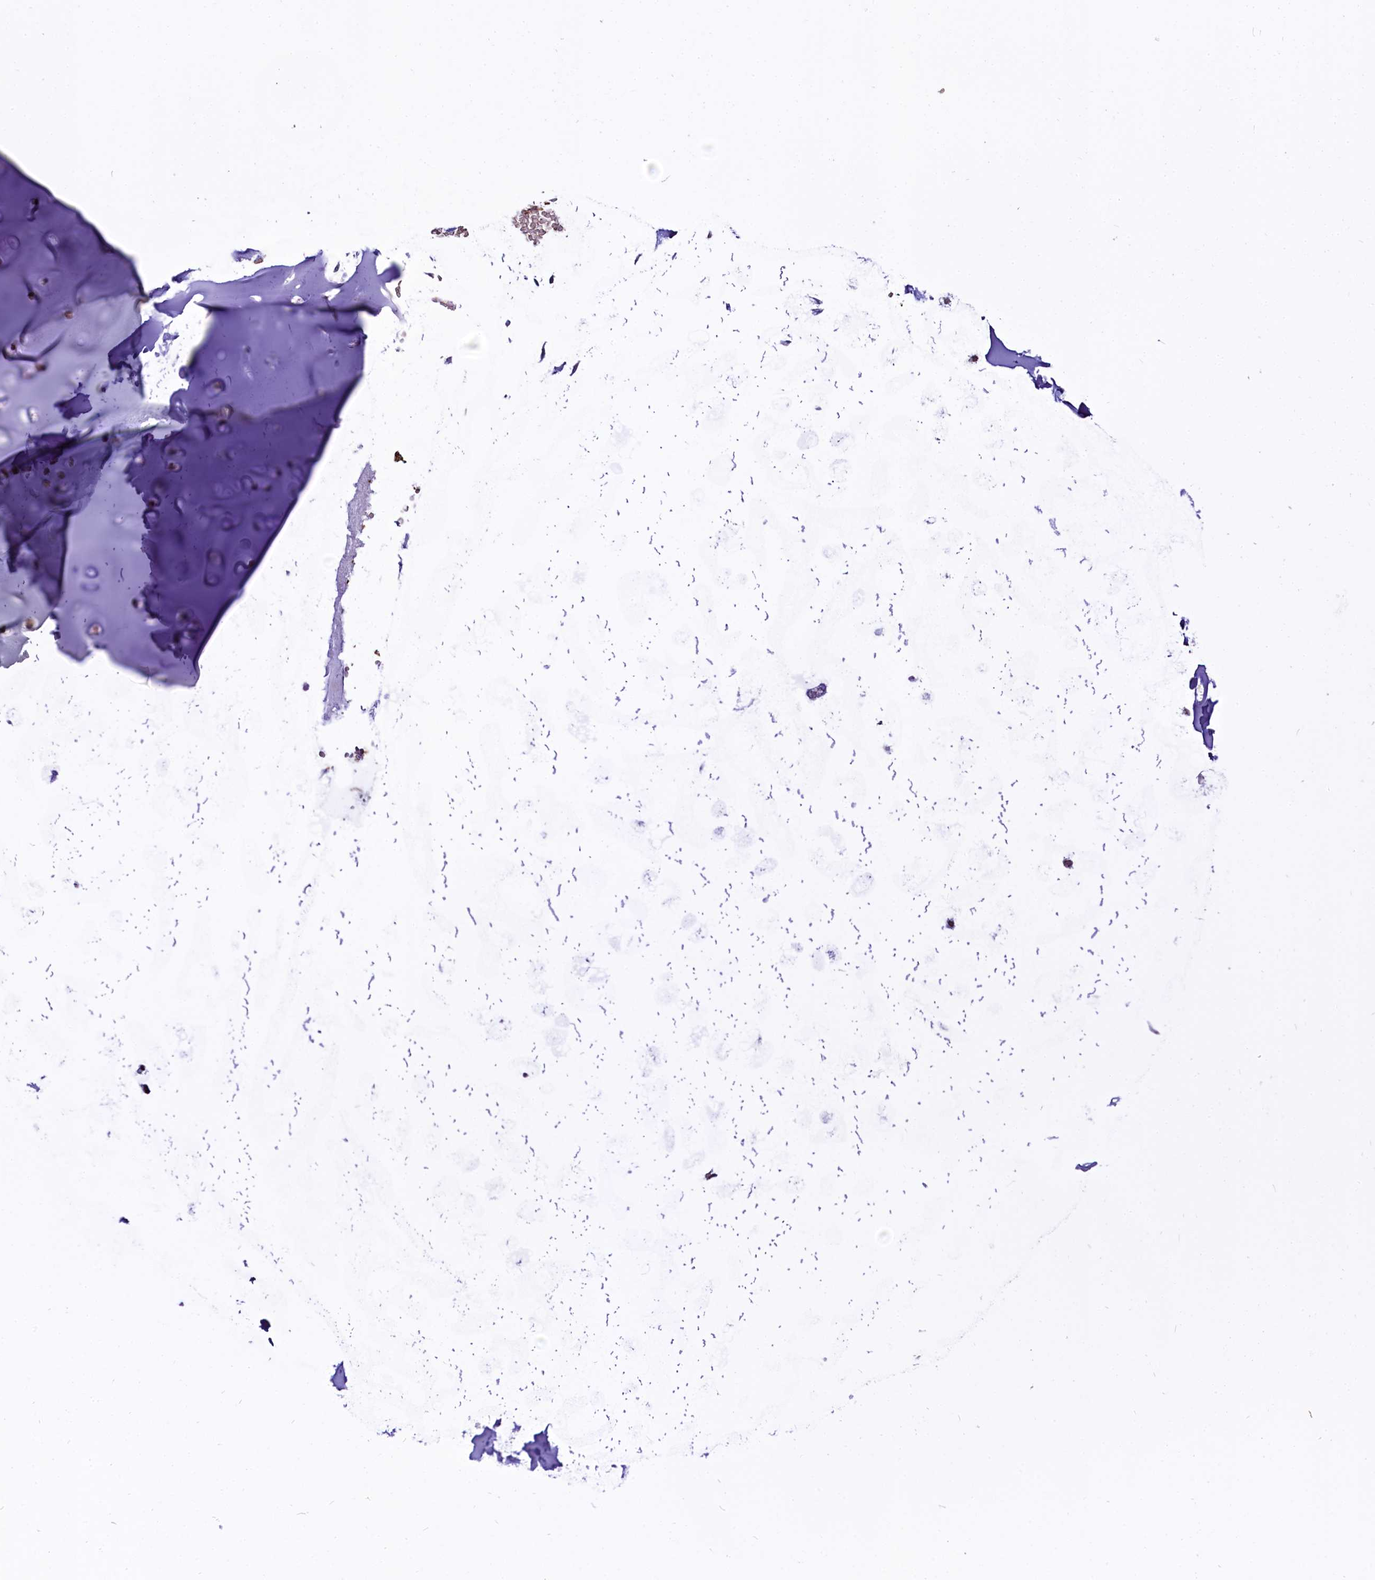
{"staining": {"intensity": "weak", "quantity": ">75%", "location": "cytoplasmic/membranous"}, "tissue": "adipose tissue", "cell_type": "Adipocytes", "image_type": "normal", "snomed": [{"axis": "morphology", "description": "Normal tissue, NOS"}, {"axis": "morphology", "description": "Basal cell carcinoma"}, {"axis": "topography", "description": "Cartilage tissue"}, {"axis": "topography", "description": "Nasopharynx"}, {"axis": "topography", "description": "Oral tissue"}], "caption": "Brown immunohistochemical staining in normal human adipose tissue demonstrates weak cytoplasmic/membranous positivity in approximately >75% of adipocytes. (DAB (3,3'-diaminobenzidine) = brown stain, brightfield microscopy at high magnification).", "gene": "BANK1", "patient": {"sex": "female", "age": 77}}